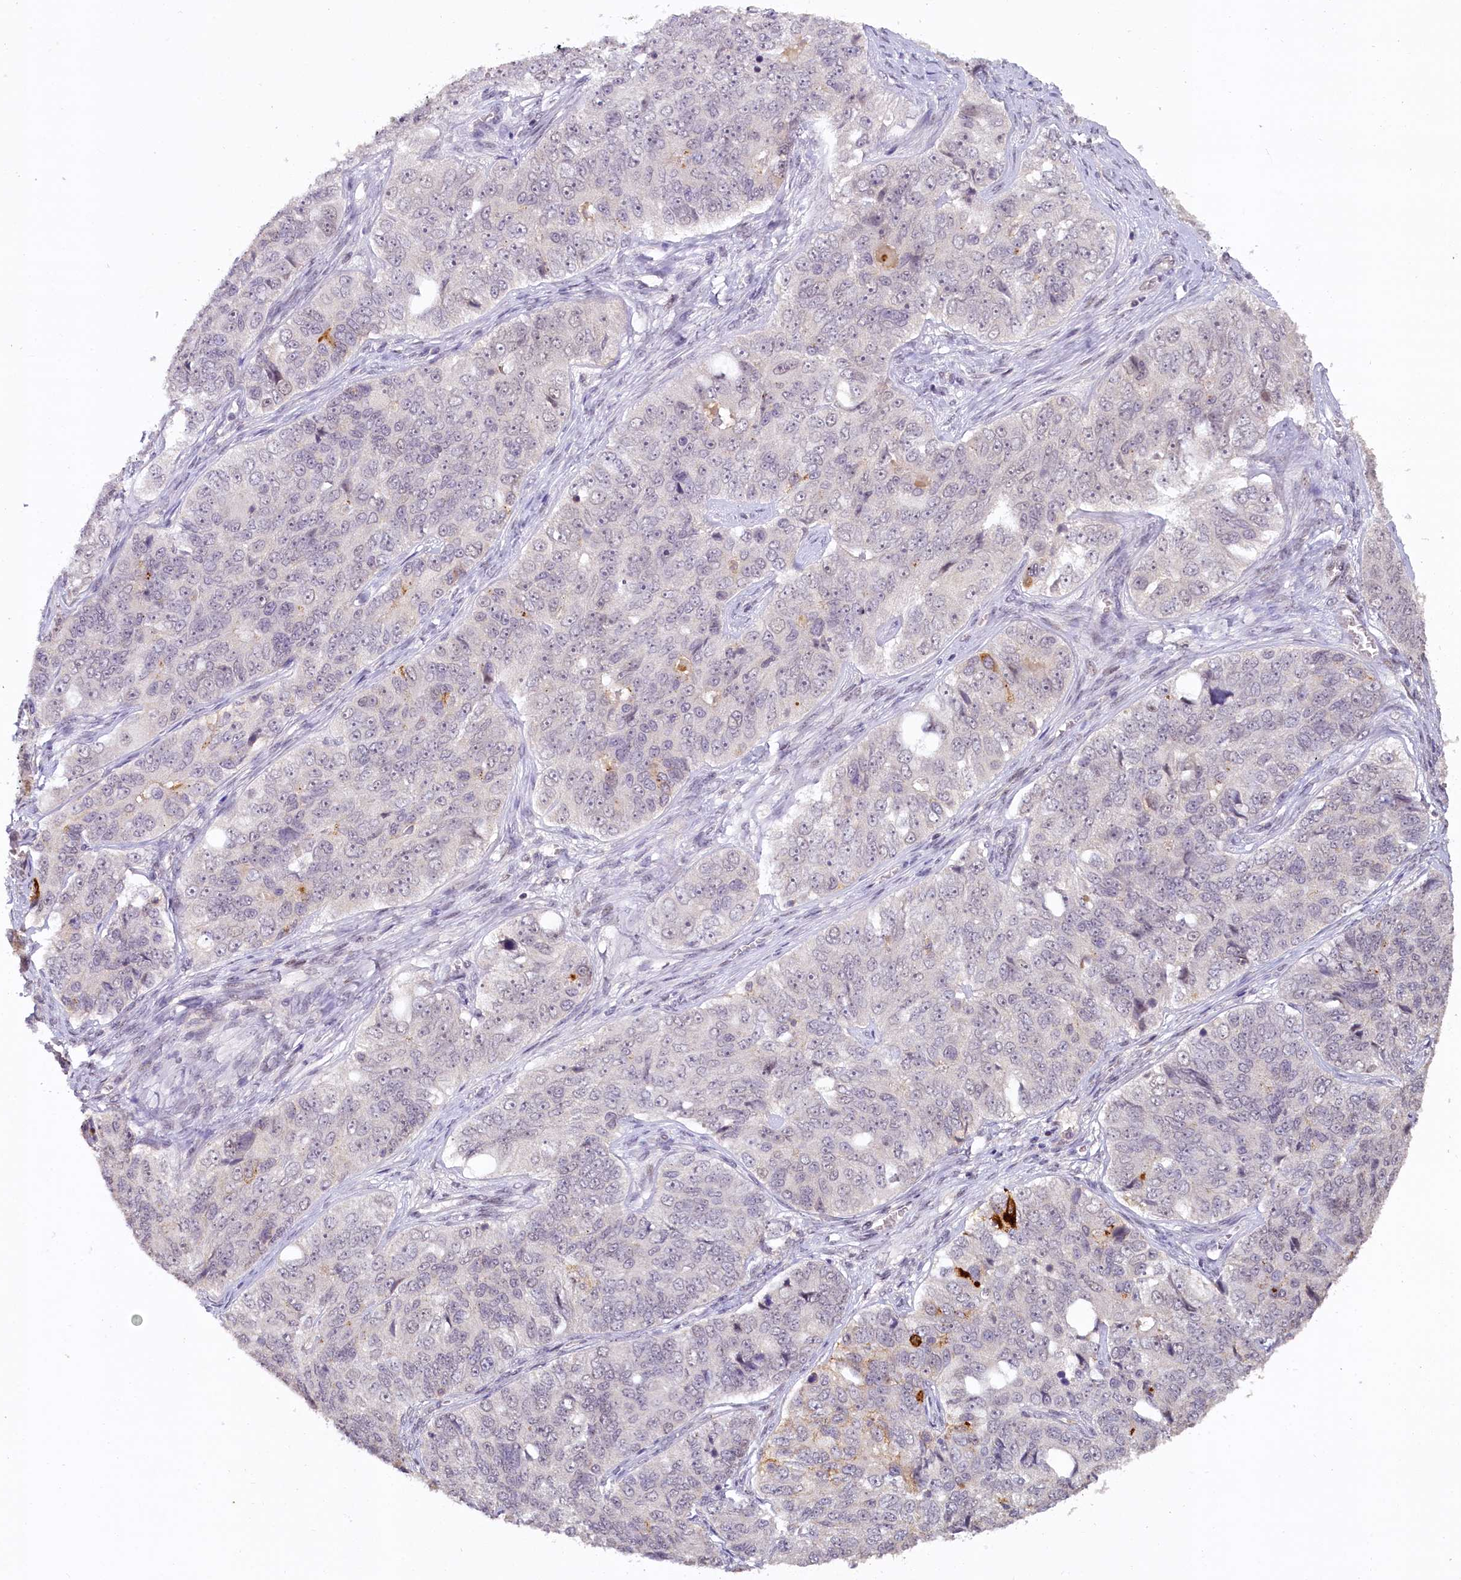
{"staining": {"intensity": "negative", "quantity": "none", "location": "none"}, "tissue": "ovarian cancer", "cell_type": "Tumor cells", "image_type": "cancer", "snomed": [{"axis": "morphology", "description": "Carcinoma, endometroid"}, {"axis": "topography", "description": "Ovary"}], "caption": "IHC of endometroid carcinoma (ovarian) shows no expression in tumor cells. Nuclei are stained in blue.", "gene": "MUCL1", "patient": {"sex": "female", "age": 51}}